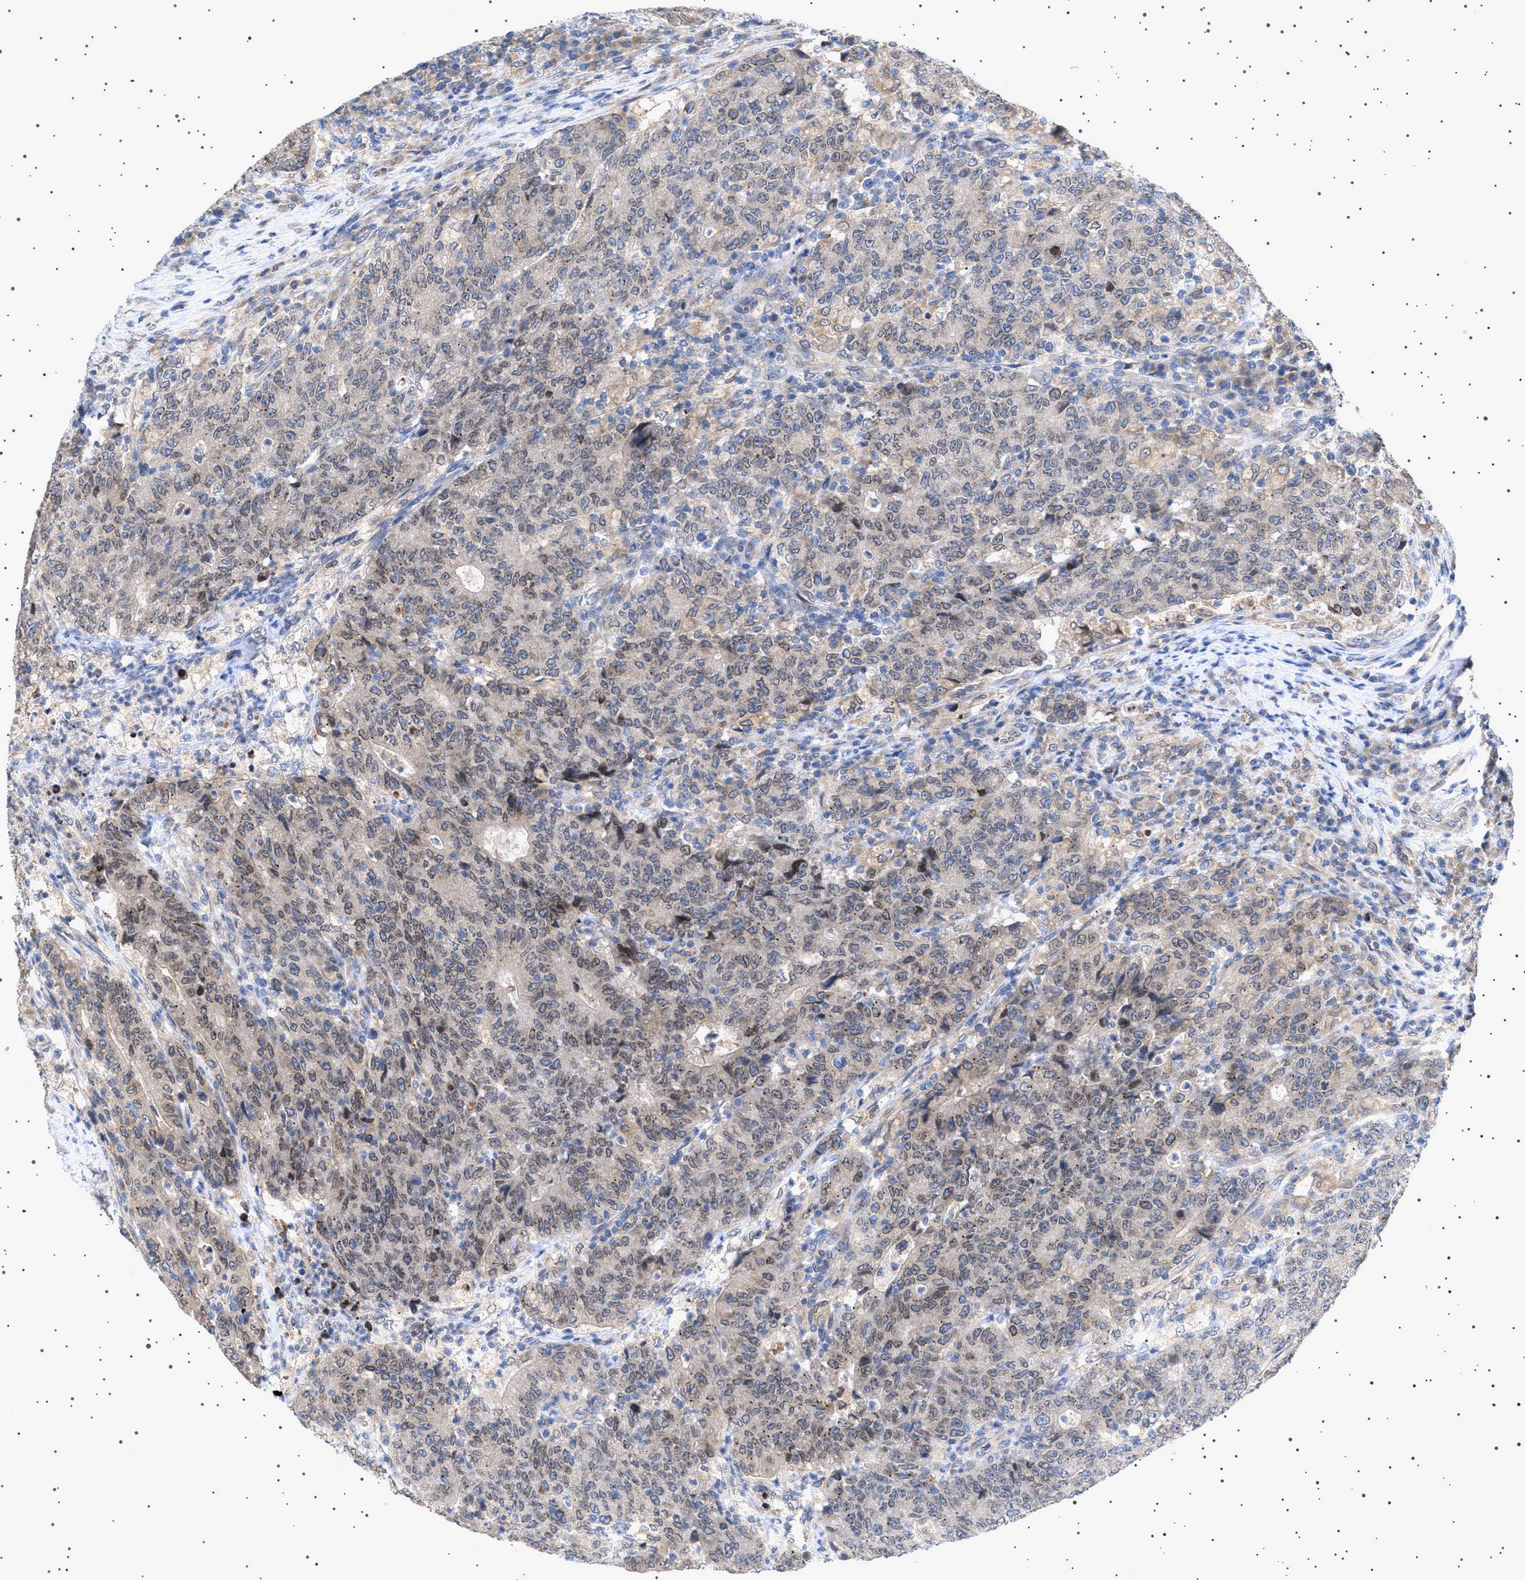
{"staining": {"intensity": "moderate", "quantity": ">75%", "location": "cytoplasmic/membranous,nuclear"}, "tissue": "colorectal cancer", "cell_type": "Tumor cells", "image_type": "cancer", "snomed": [{"axis": "morphology", "description": "Normal tissue, NOS"}, {"axis": "morphology", "description": "Adenocarcinoma, NOS"}, {"axis": "topography", "description": "Colon"}], "caption": "DAB immunohistochemical staining of colorectal adenocarcinoma demonstrates moderate cytoplasmic/membranous and nuclear protein staining in about >75% of tumor cells.", "gene": "NUP93", "patient": {"sex": "female", "age": 75}}